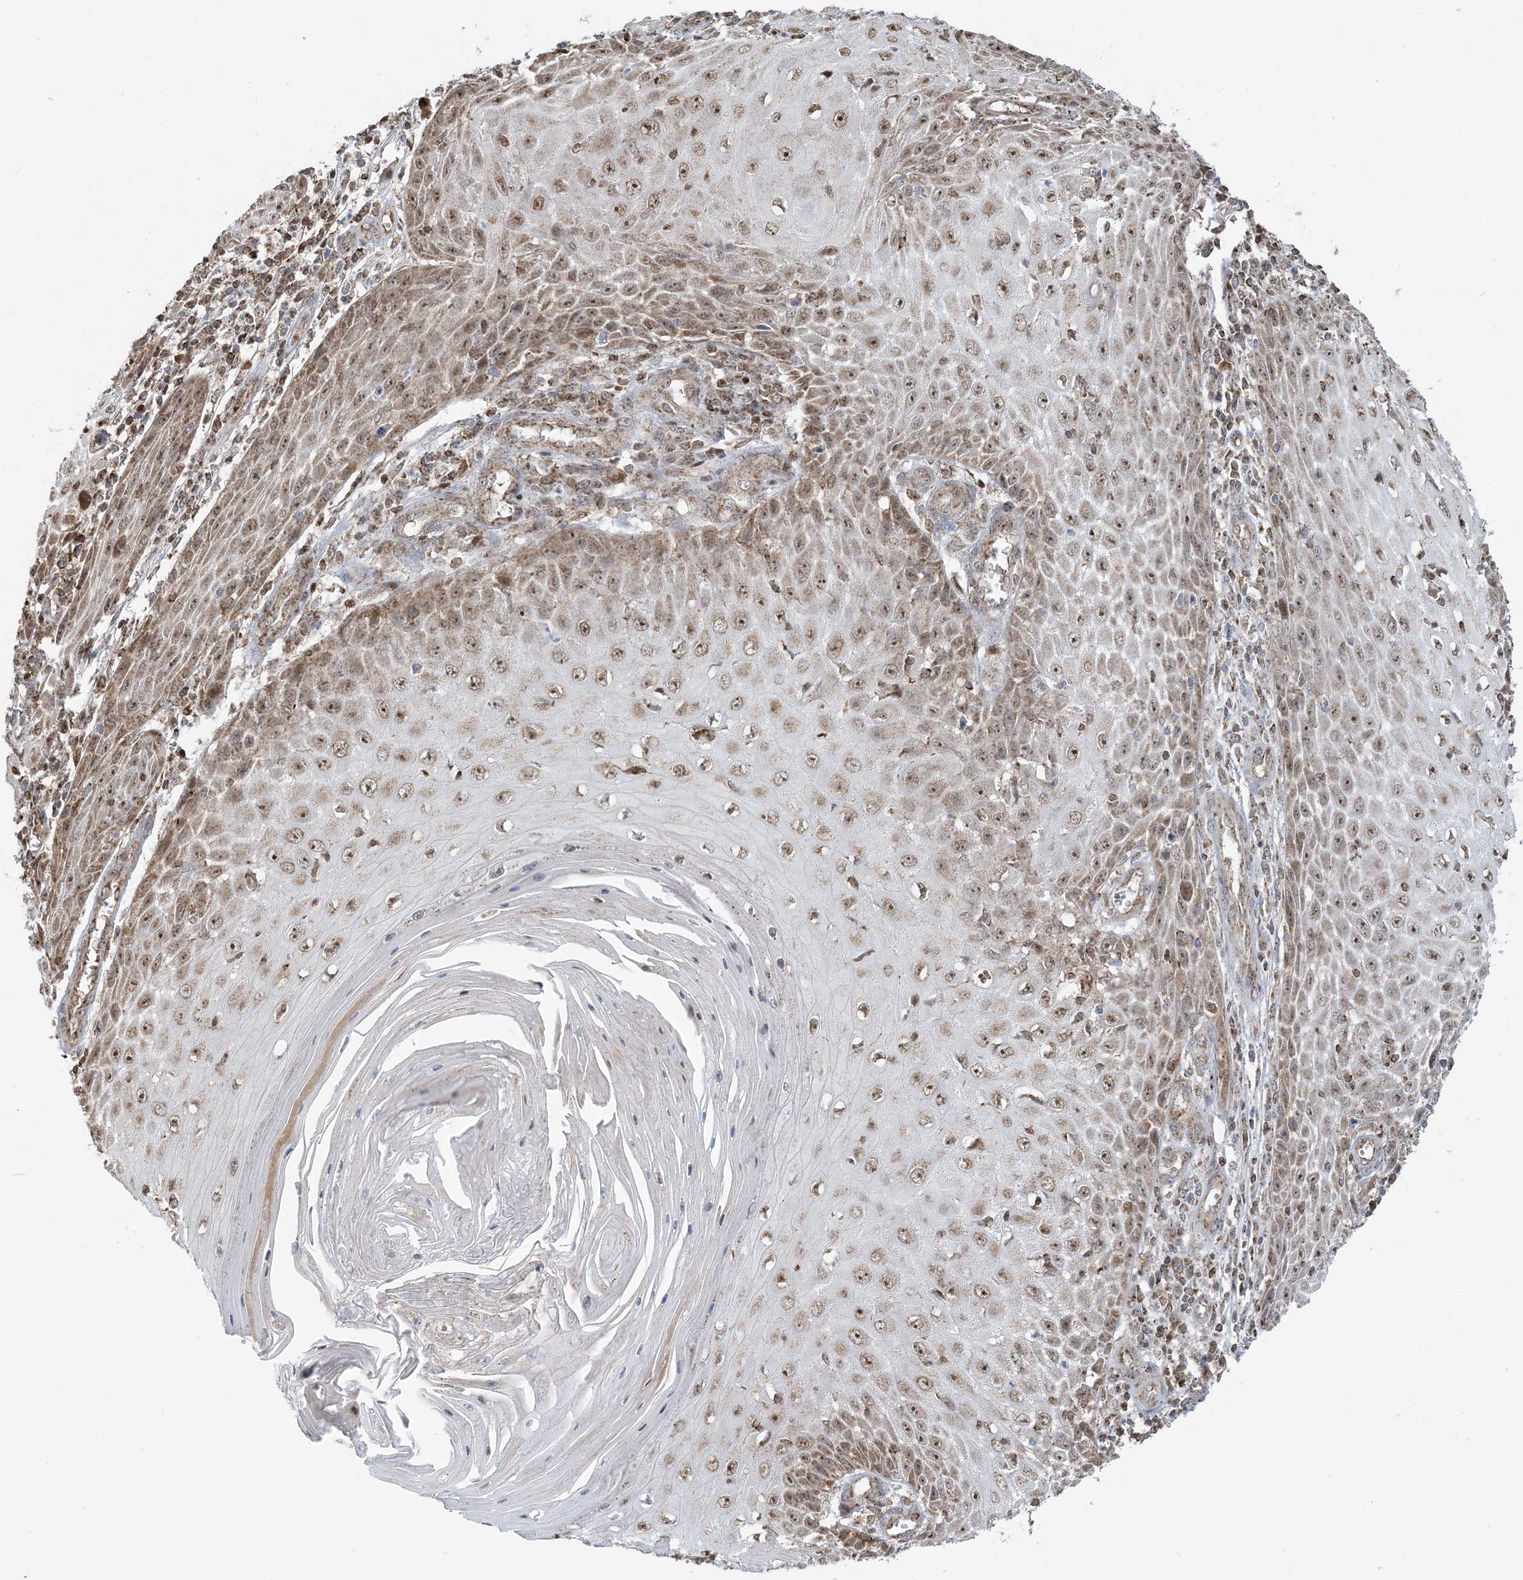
{"staining": {"intensity": "moderate", "quantity": ">75%", "location": "cytoplasmic/membranous,nuclear"}, "tissue": "skin cancer", "cell_type": "Tumor cells", "image_type": "cancer", "snomed": [{"axis": "morphology", "description": "Squamous cell carcinoma, NOS"}, {"axis": "topography", "description": "Skin"}], "caption": "Skin cancer (squamous cell carcinoma) was stained to show a protein in brown. There is medium levels of moderate cytoplasmic/membranous and nuclear staining in approximately >75% of tumor cells.", "gene": "MAPKBP1", "patient": {"sex": "female", "age": 73}}